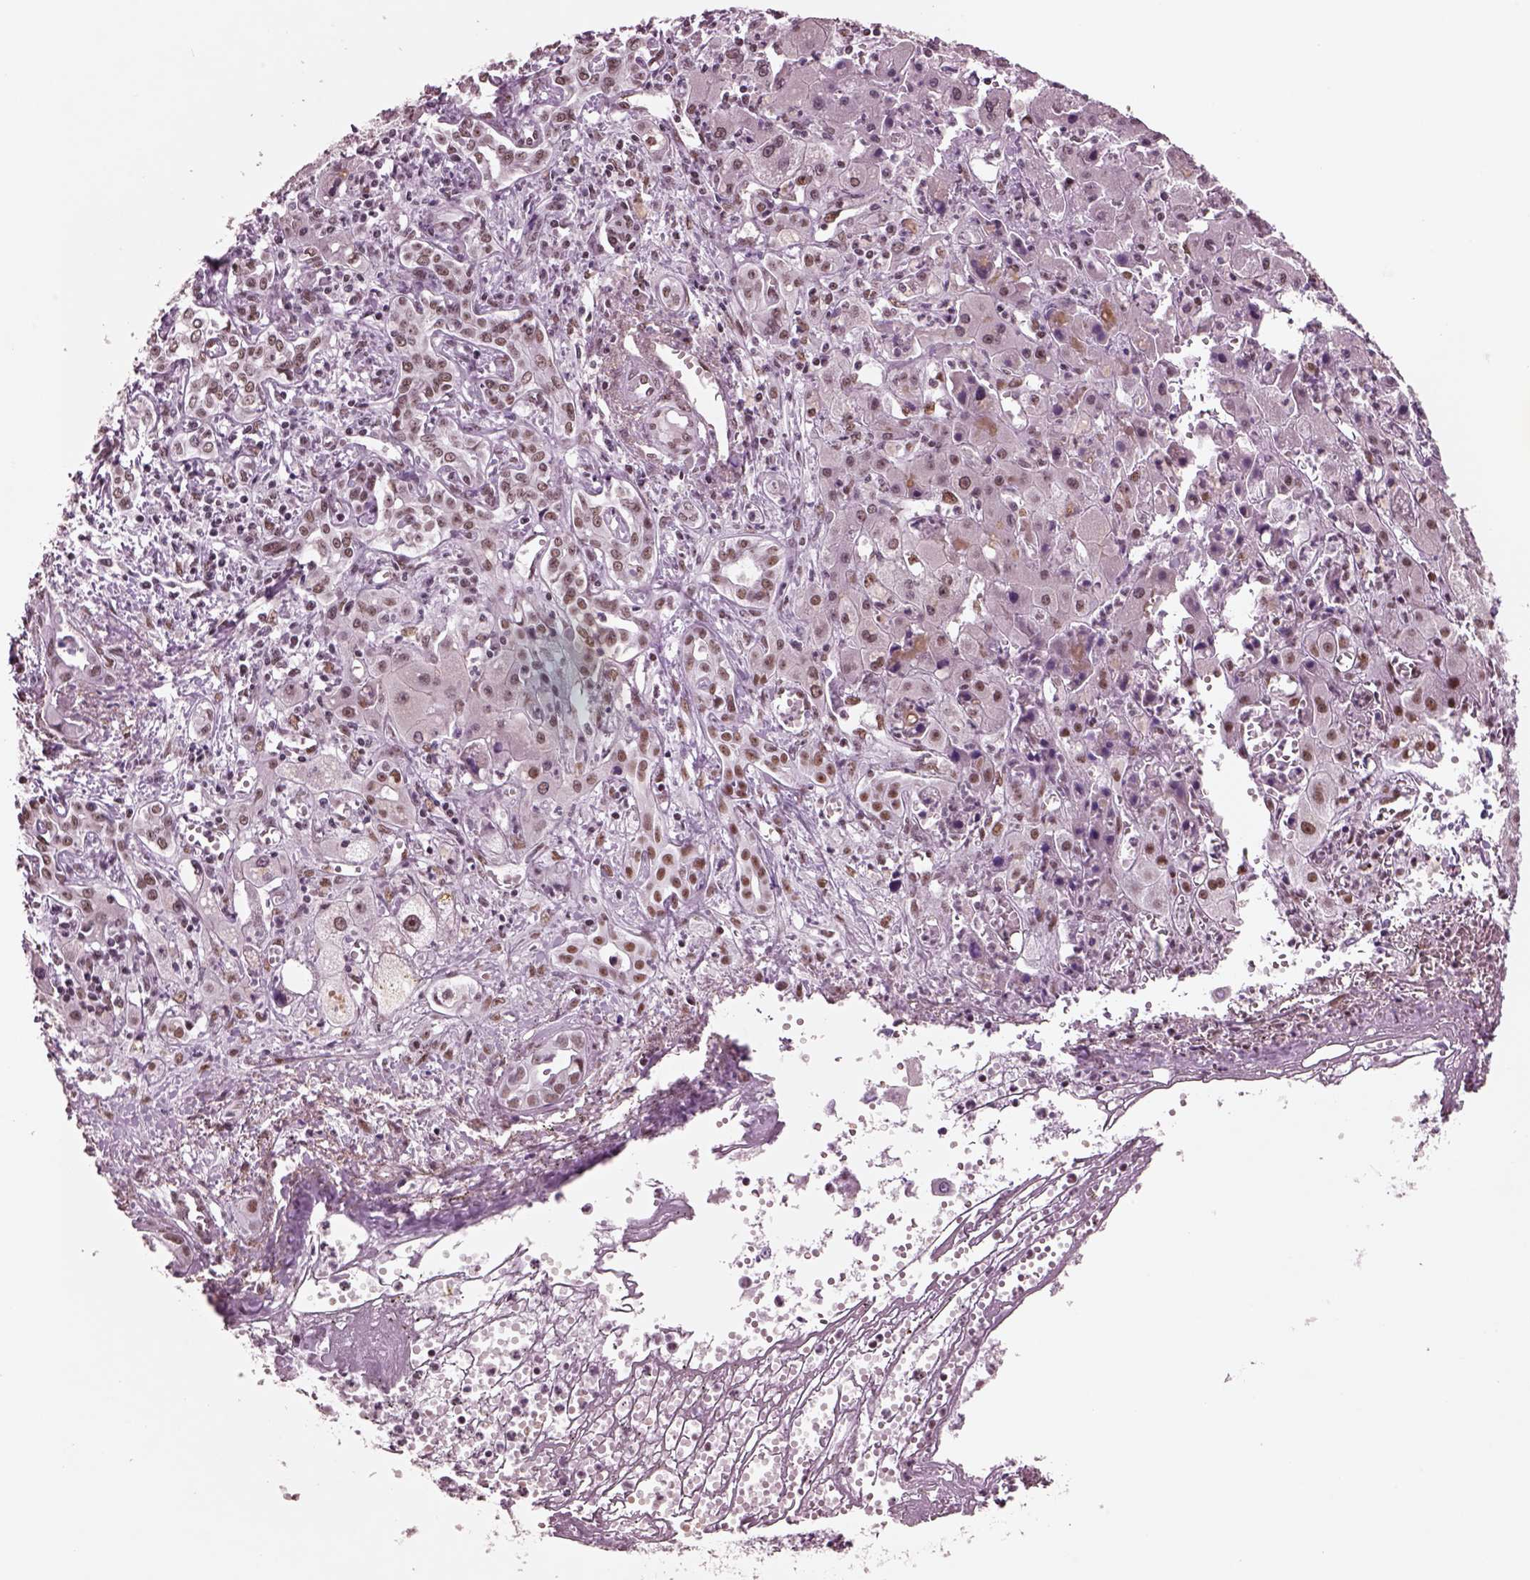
{"staining": {"intensity": "moderate", "quantity": "25%-75%", "location": "nuclear"}, "tissue": "liver cancer", "cell_type": "Tumor cells", "image_type": "cancer", "snomed": [{"axis": "morphology", "description": "Cholangiocarcinoma"}, {"axis": "topography", "description": "Liver"}], "caption": "The histopathology image reveals staining of liver cancer, revealing moderate nuclear protein positivity (brown color) within tumor cells.", "gene": "SEPHS1", "patient": {"sex": "female", "age": 64}}